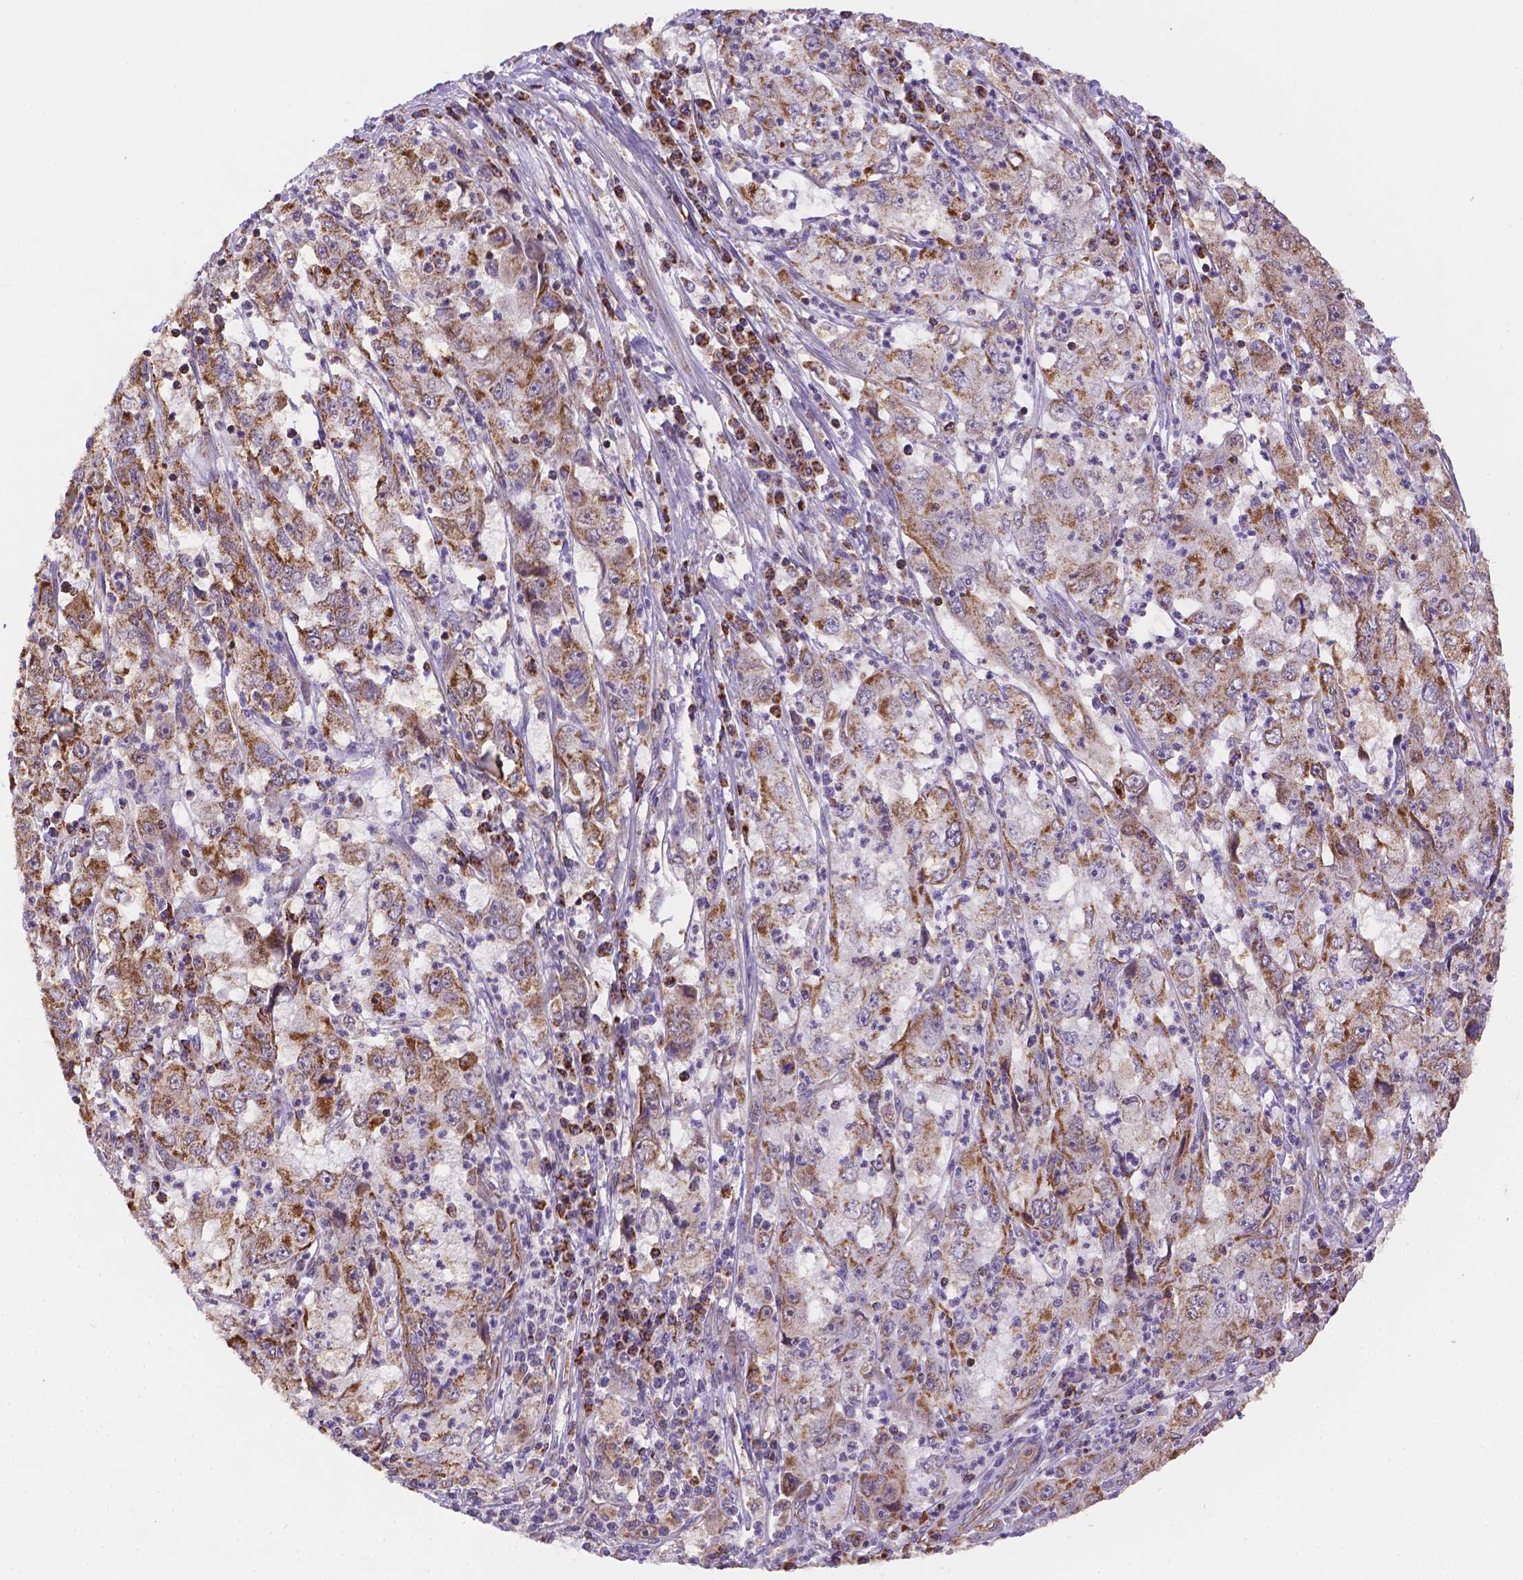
{"staining": {"intensity": "moderate", "quantity": "25%-75%", "location": "cytoplasmic/membranous"}, "tissue": "cervical cancer", "cell_type": "Tumor cells", "image_type": "cancer", "snomed": [{"axis": "morphology", "description": "Squamous cell carcinoma, NOS"}, {"axis": "topography", "description": "Cervix"}], "caption": "DAB immunohistochemical staining of cervical cancer (squamous cell carcinoma) demonstrates moderate cytoplasmic/membranous protein expression in about 25%-75% of tumor cells. (DAB (3,3'-diaminobenzidine) IHC with brightfield microscopy, high magnification).", "gene": "CYYR1", "patient": {"sex": "female", "age": 36}}